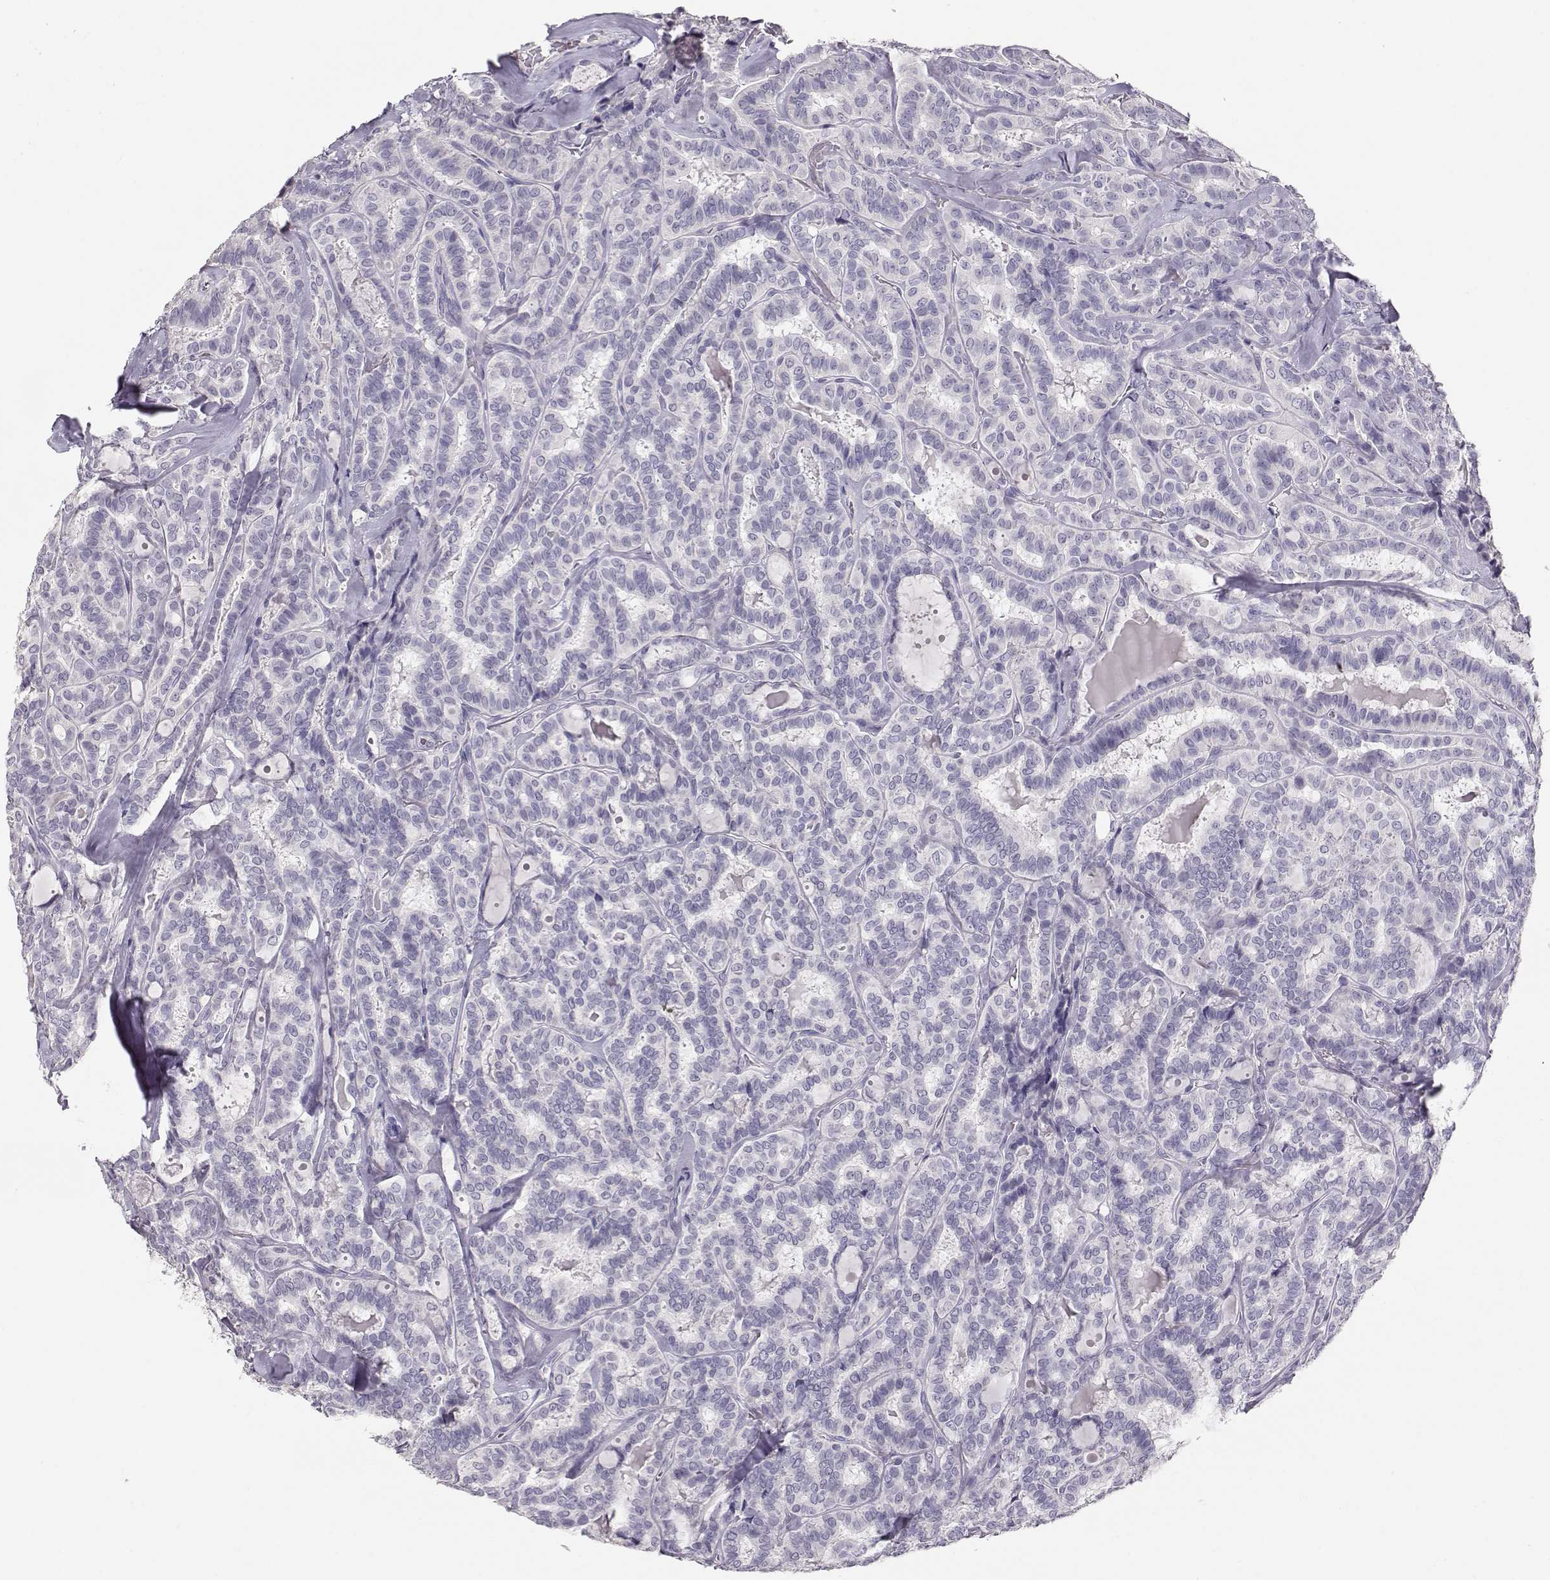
{"staining": {"intensity": "negative", "quantity": "none", "location": "none"}, "tissue": "thyroid cancer", "cell_type": "Tumor cells", "image_type": "cancer", "snomed": [{"axis": "morphology", "description": "Papillary adenocarcinoma, NOS"}, {"axis": "topography", "description": "Thyroid gland"}], "caption": "IHC image of neoplastic tissue: human papillary adenocarcinoma (thyroid) stained with DAB demonstrates no significant protein staining in tumor cells. (Immunohistochemistry (ihc), brightfield microscopy, high magnification).", "gene": "MAGEC1", "patient": {"sex": "female", "age": 39}}